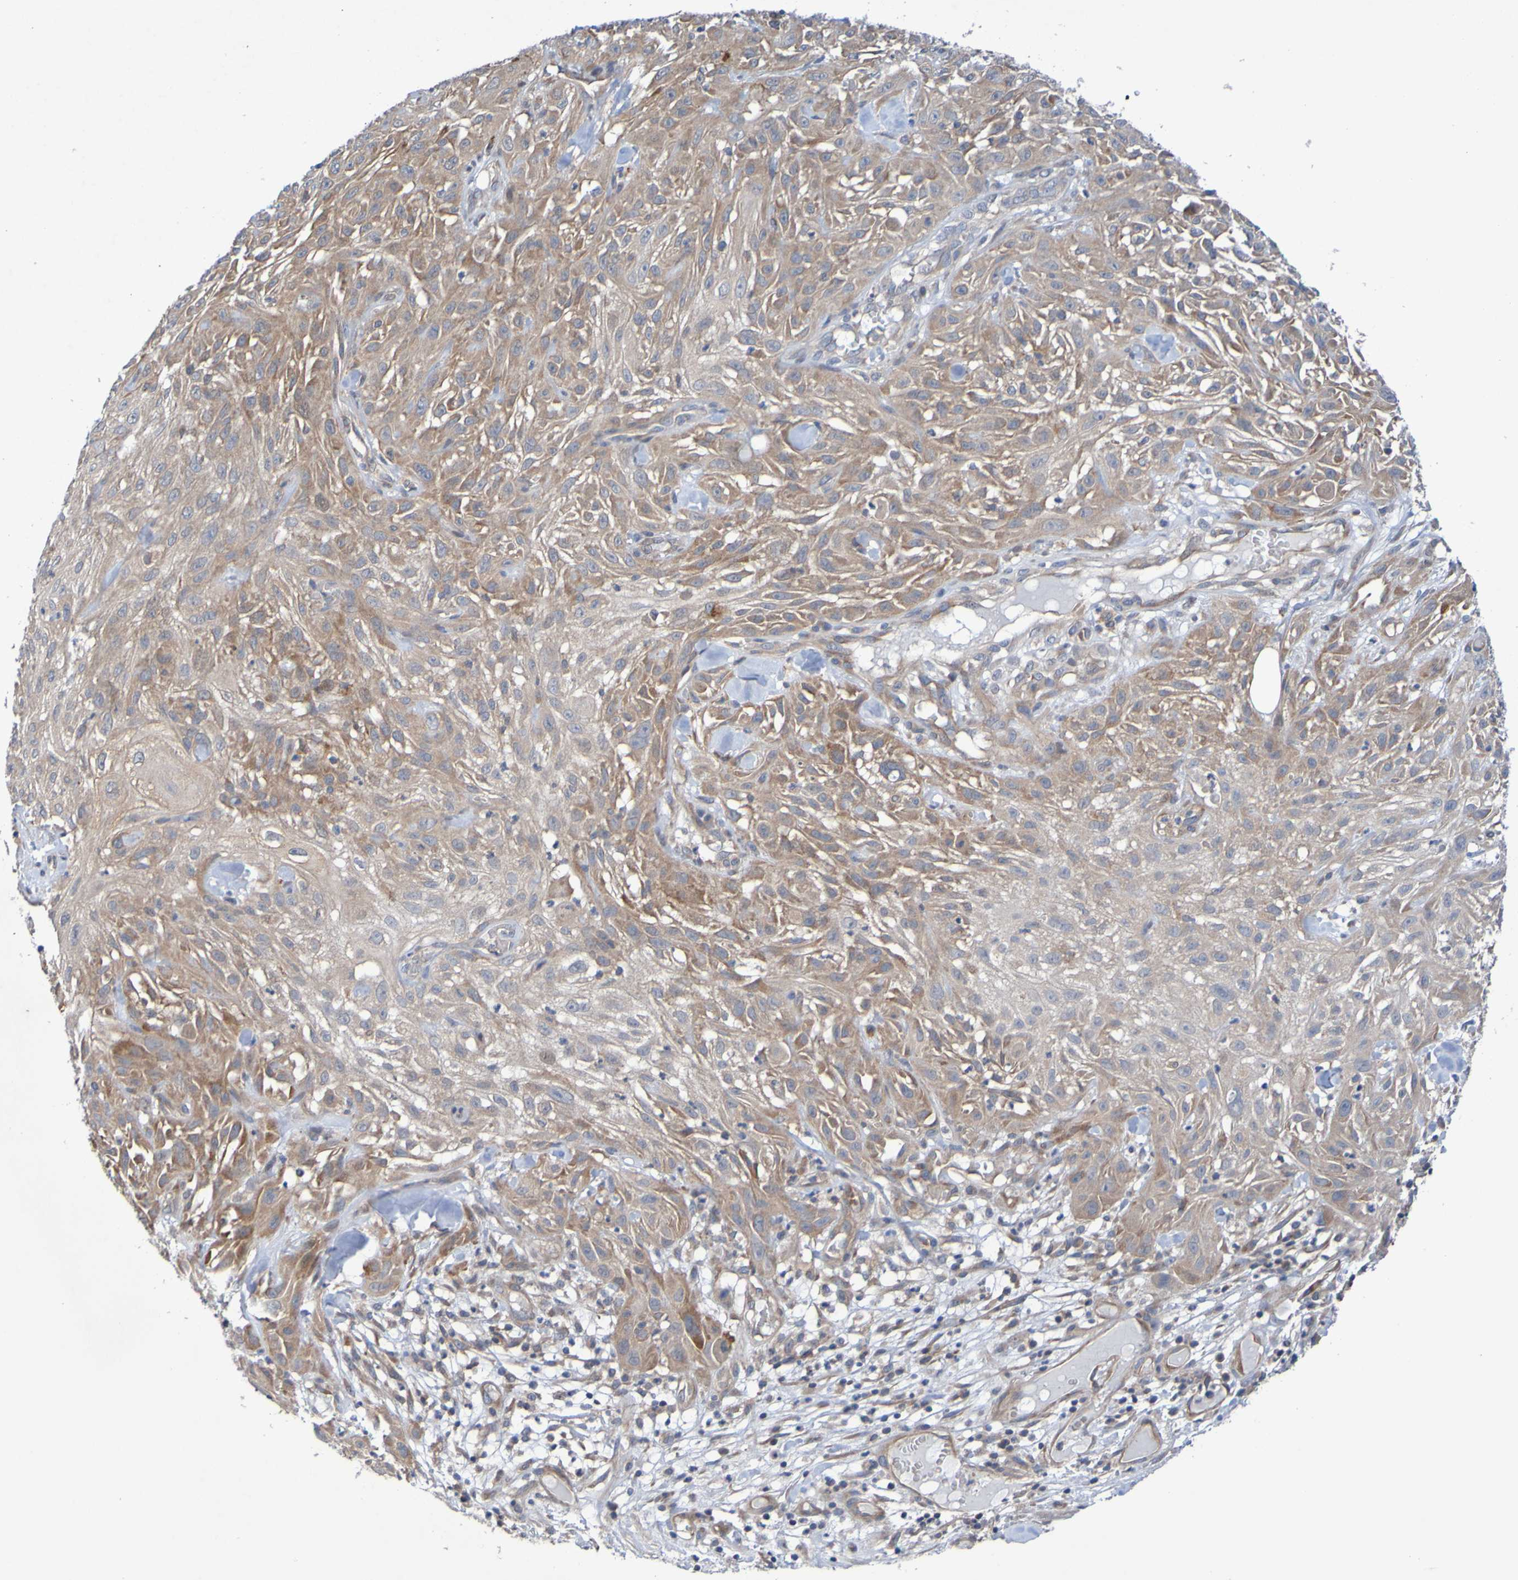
{"staining": {"intensity": "weak", "quantity": ">75%", "location": "cytoplasmic/membranous"}, "tissue": "skin cancer", "cell_type": "Tumor cells", "image_type": "cancer", "snomed": [{"axis": "morphology", "description": "Squamous cell carcinoma, NOS"}, {"axis": "topography", "description": "Skin"}], "caption": "About >75% of tumor cells in skin squamous cell carcinoma display weak cytoplasmic/membranous protein staining as visualized by brown immunohistochemical staining.", "gene": "SDK1", "patient": {"sex": "male", "age": 75}}